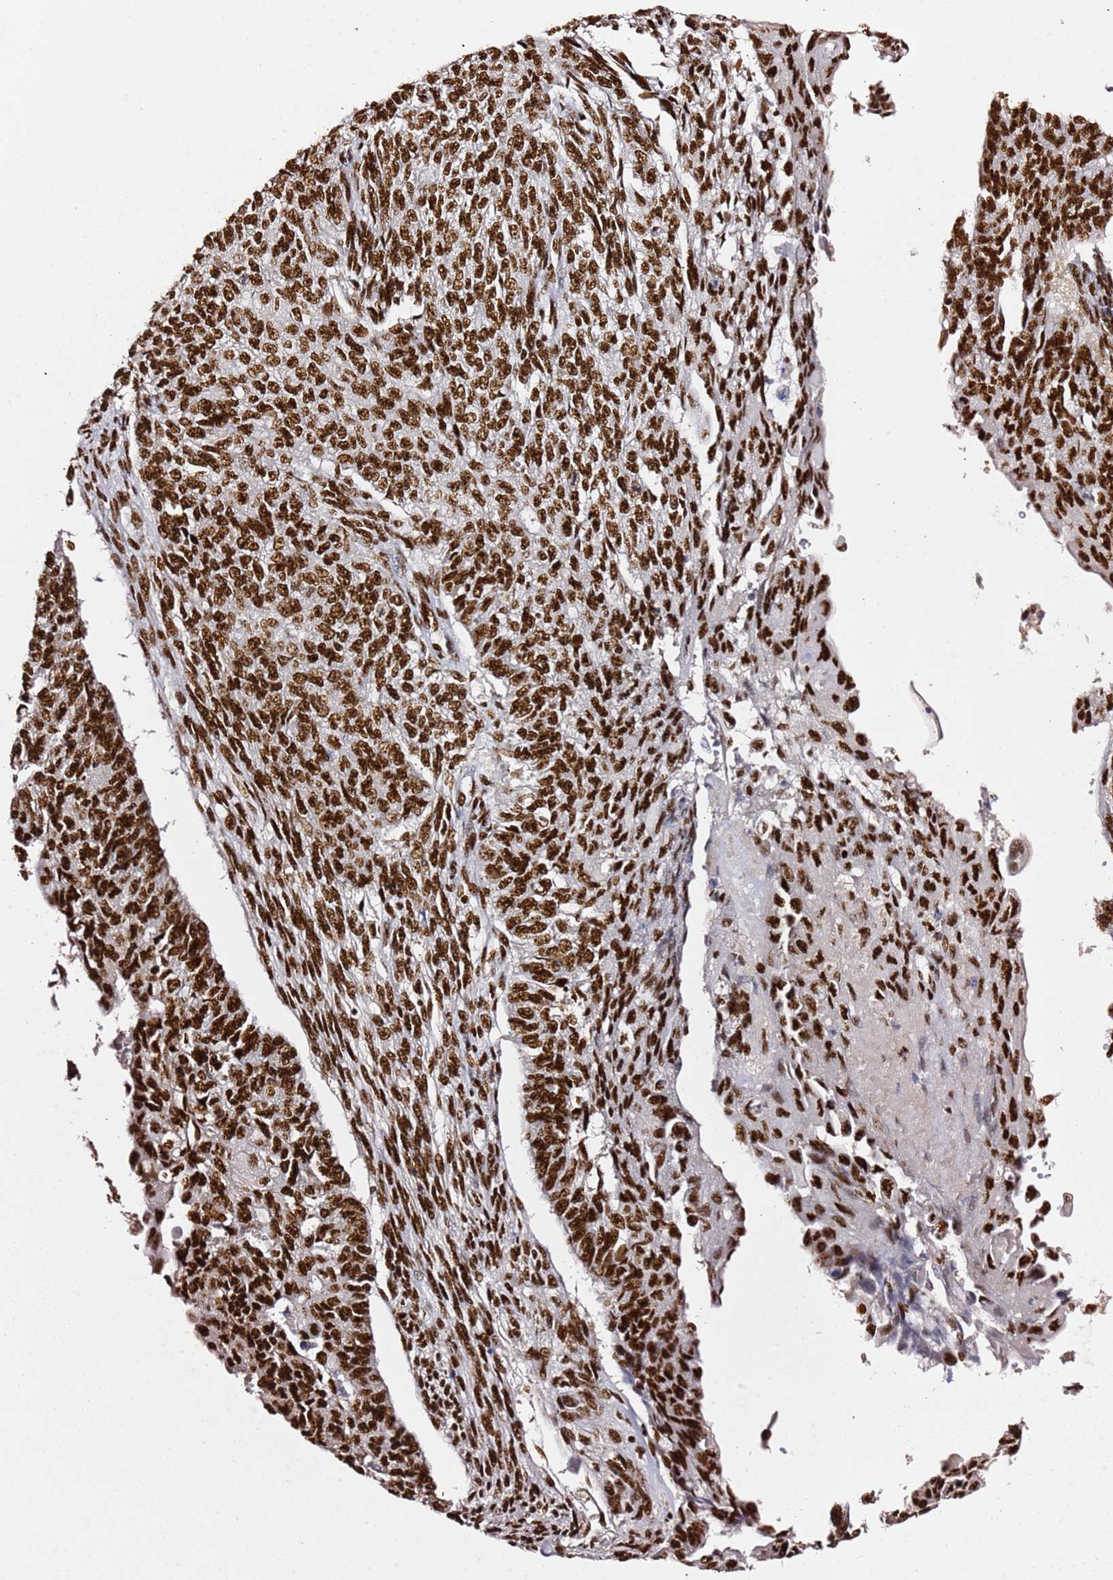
{"staining": {"intensity": "strong", "quantity": ">75%", "location": "nuclear"}, "tissue": "endometrial cancer", "cell_type": "Tumor cells", "image_type": "cancer", "snomed": [{"axis": "morphology", "description": "Adenocarcinoma, NOS"}, {"axis": "topography", "description": "Endometrium"}], "caption": "Immunohistochemical staining of human endometrial cancer shows high levels of strong nuclear protein positivity in about >75% of tumor cells. (Stains: DAB (3,3'-diaminobenzidine) in brown, nuclei in blue, Microscopy: brightfield microscopy at high magnification).", "gene": "C6orf226", "patient": {"sex": "female", "age": 32}}